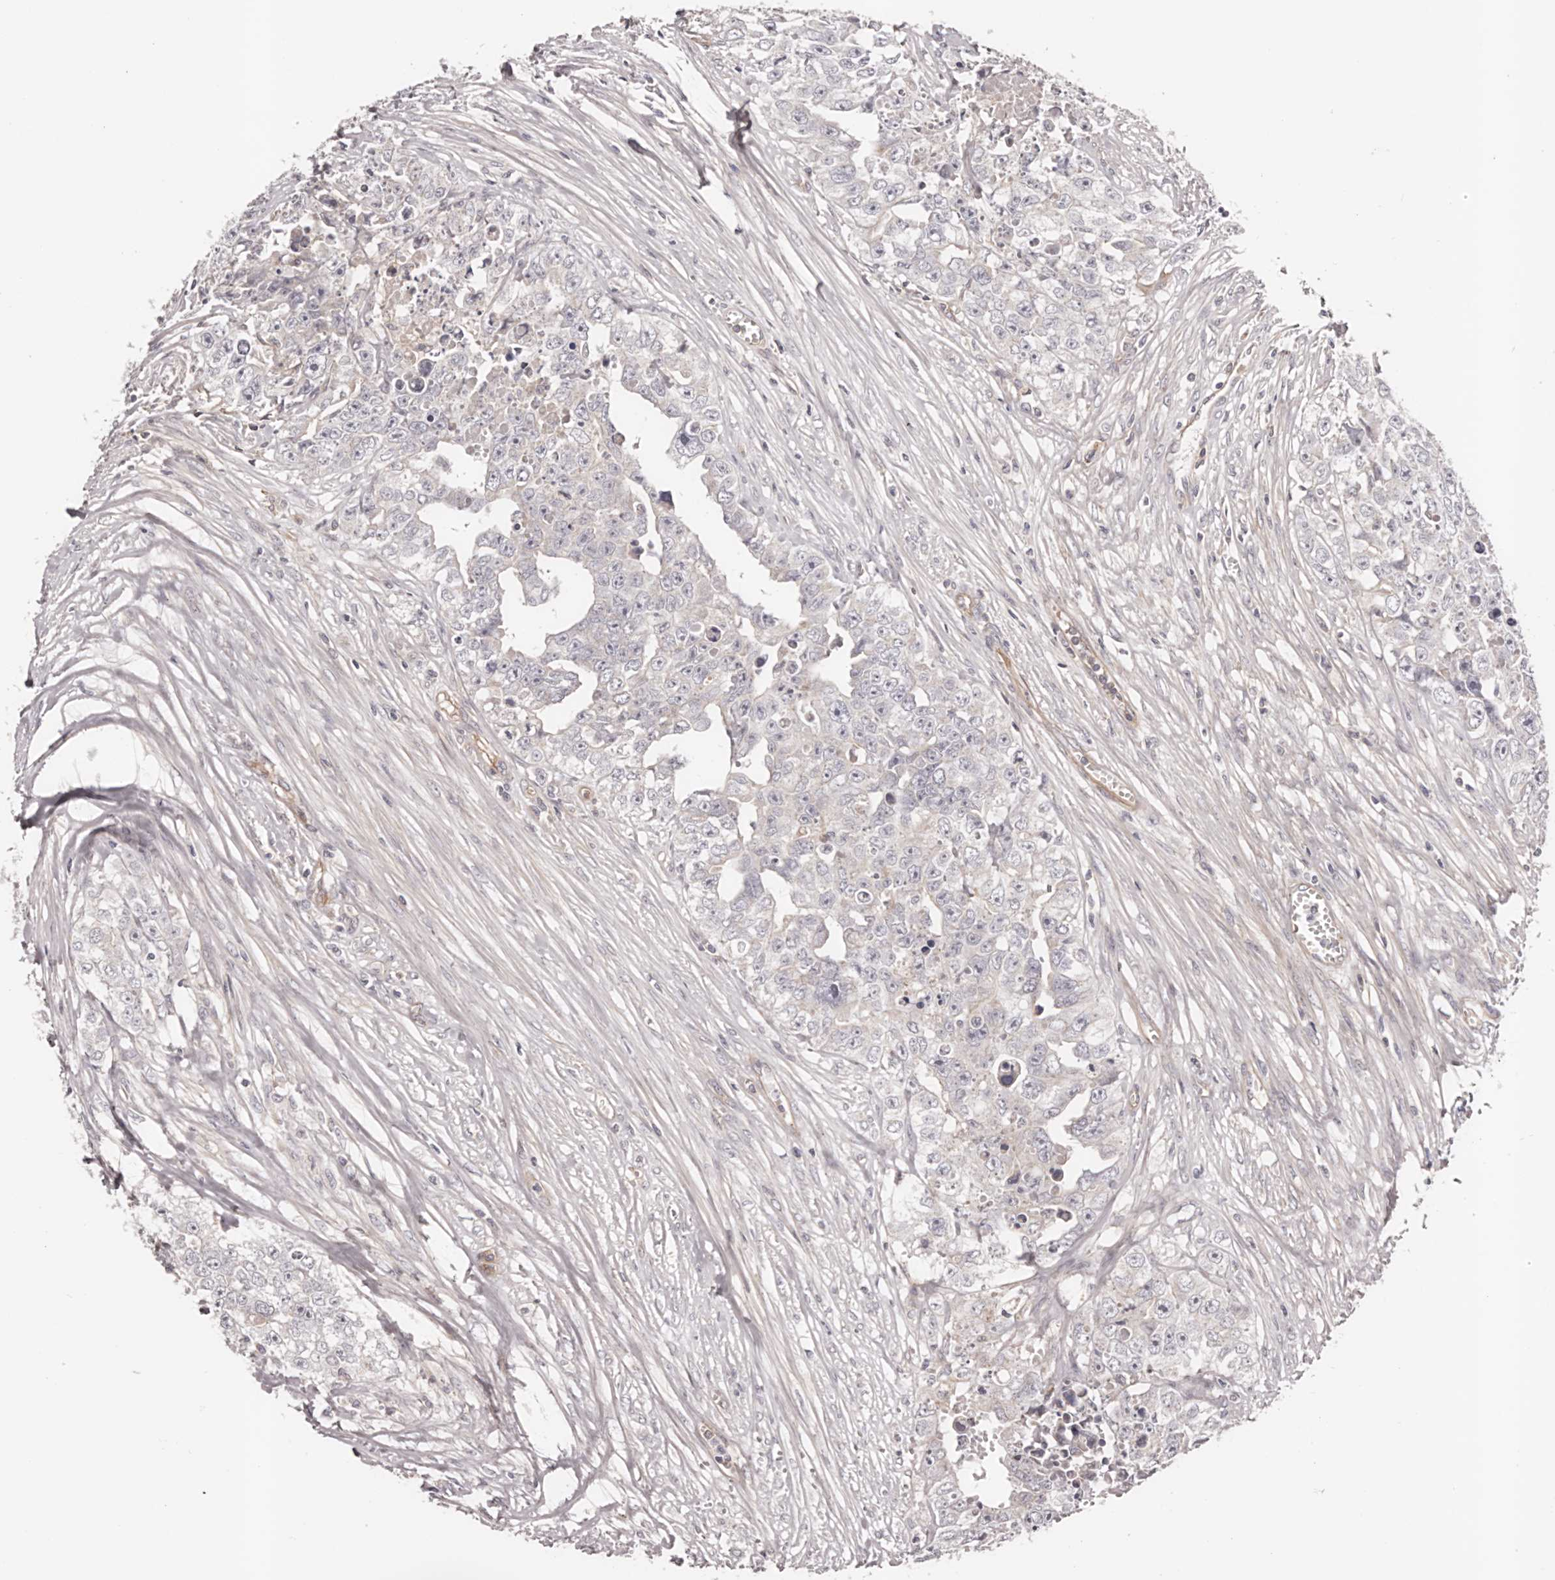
{"staining": {"intensity": "negative", "quantity": "none", "location": "none"}, "tissue": "testis cancer", "cell_type": "Tumor cells", "image_type": "cancer", "snomed": [{"axis": "morphology", "description": "Seminoma, NOS"}, {"axis": "morphology", "description": "Carcinoma, Embryonal, NOS"}, {"axis": "topography", "description": "Testis"}], "caption": "Tumor cells show no significant protein staining in testis embryonal carcinoma.", "gene": "DMRT2", "patient": {"sex": "male", "age": 43}}